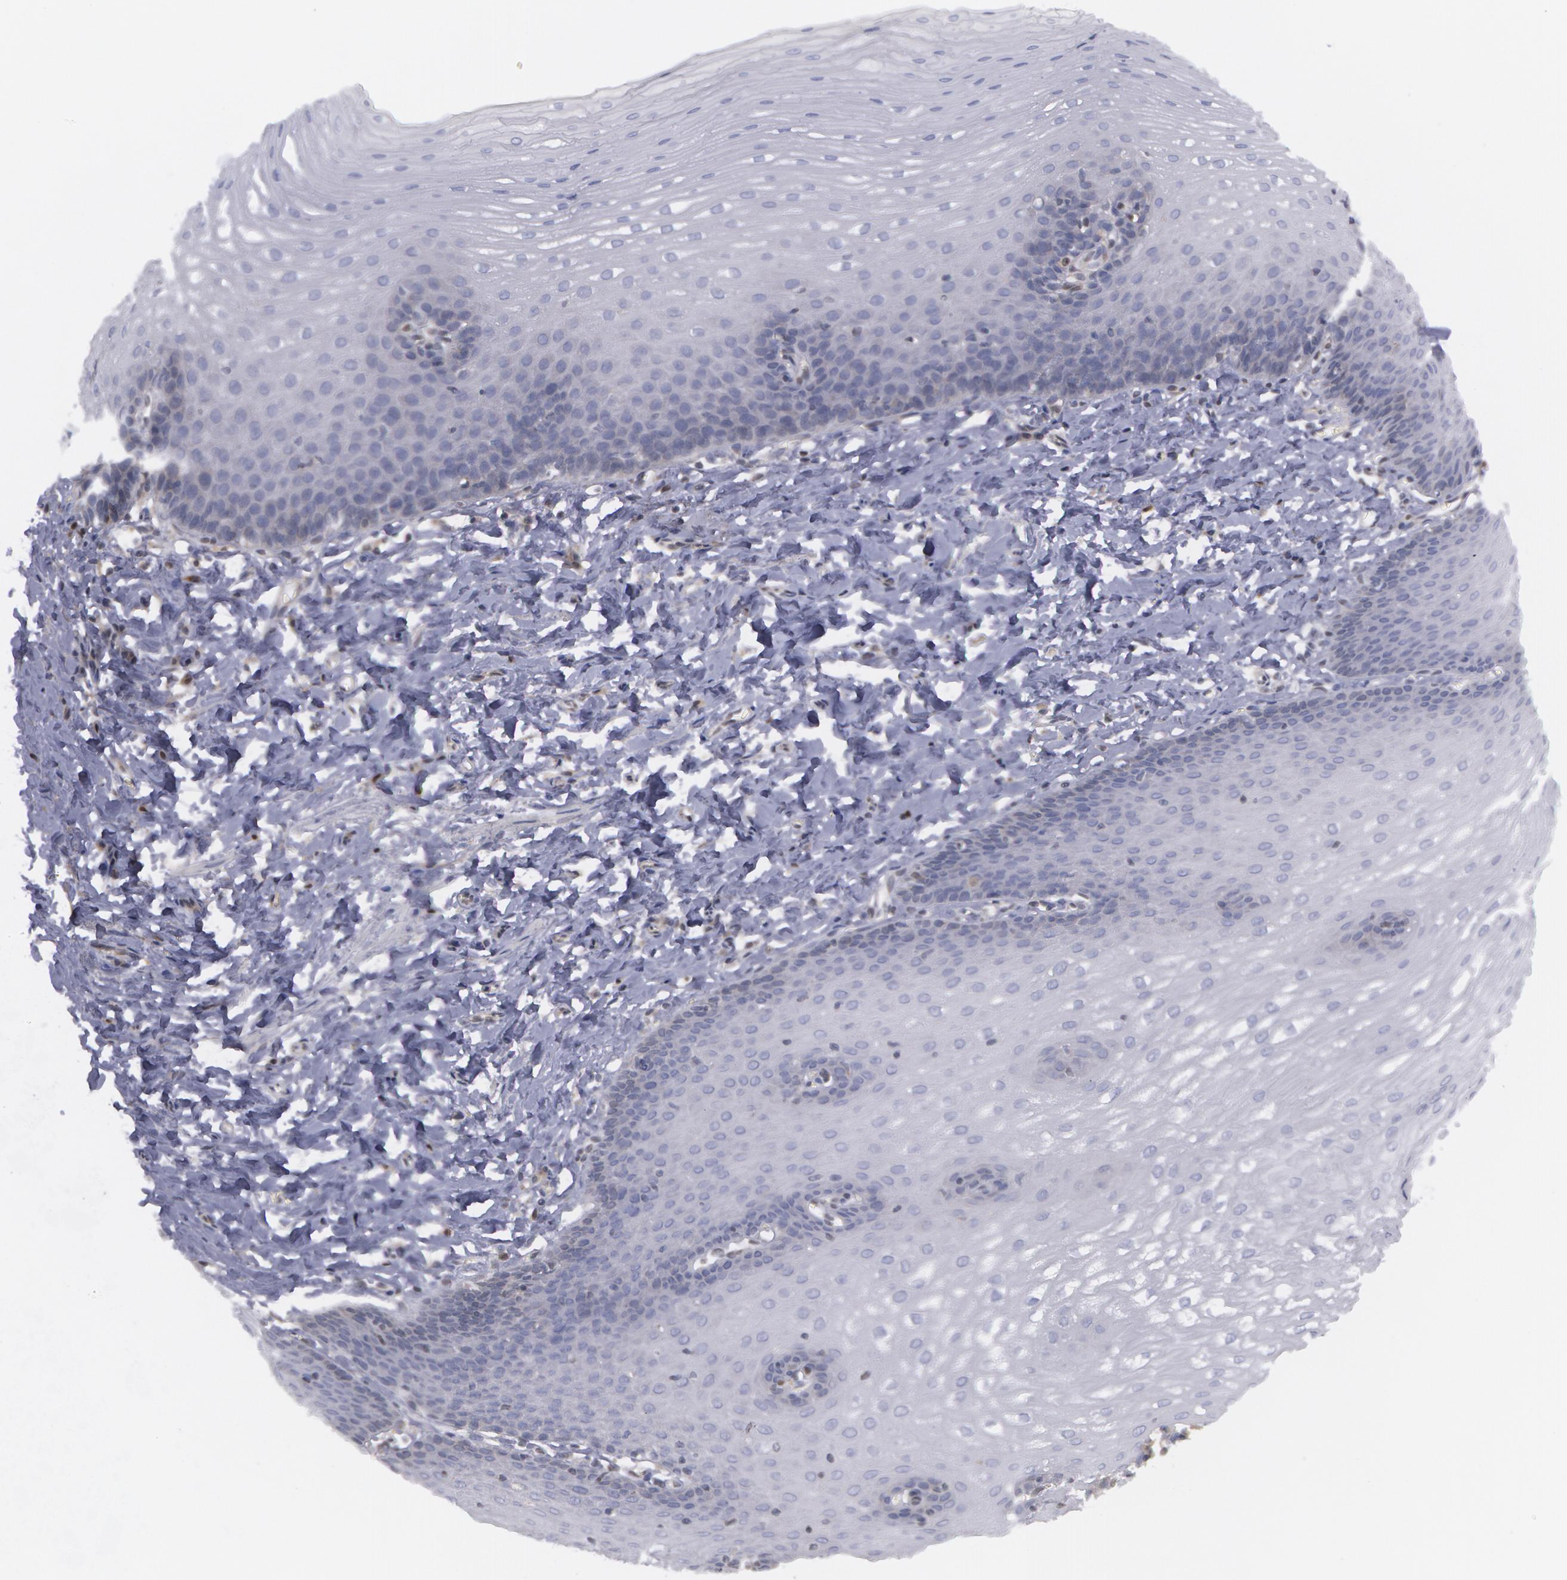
{"staining": {"intensity": "negative", "quantity": "none", "location": "none"}, "tissue": "esophagus", "cell_type": "Squamous epithelial cells", "image_type": "normal", "snomed": [{"axis": "morphology", "description": "Normal tissue, NOS"}, {"axis": "topography", "description": "Esophagus"}], "caption": "Immunohistochemical staining of benign esophagus demonstrates no significant expression in squamous epithelial cells.", "gene": "TXNRD1", "patient": {"sex": "male", "age": 70}}